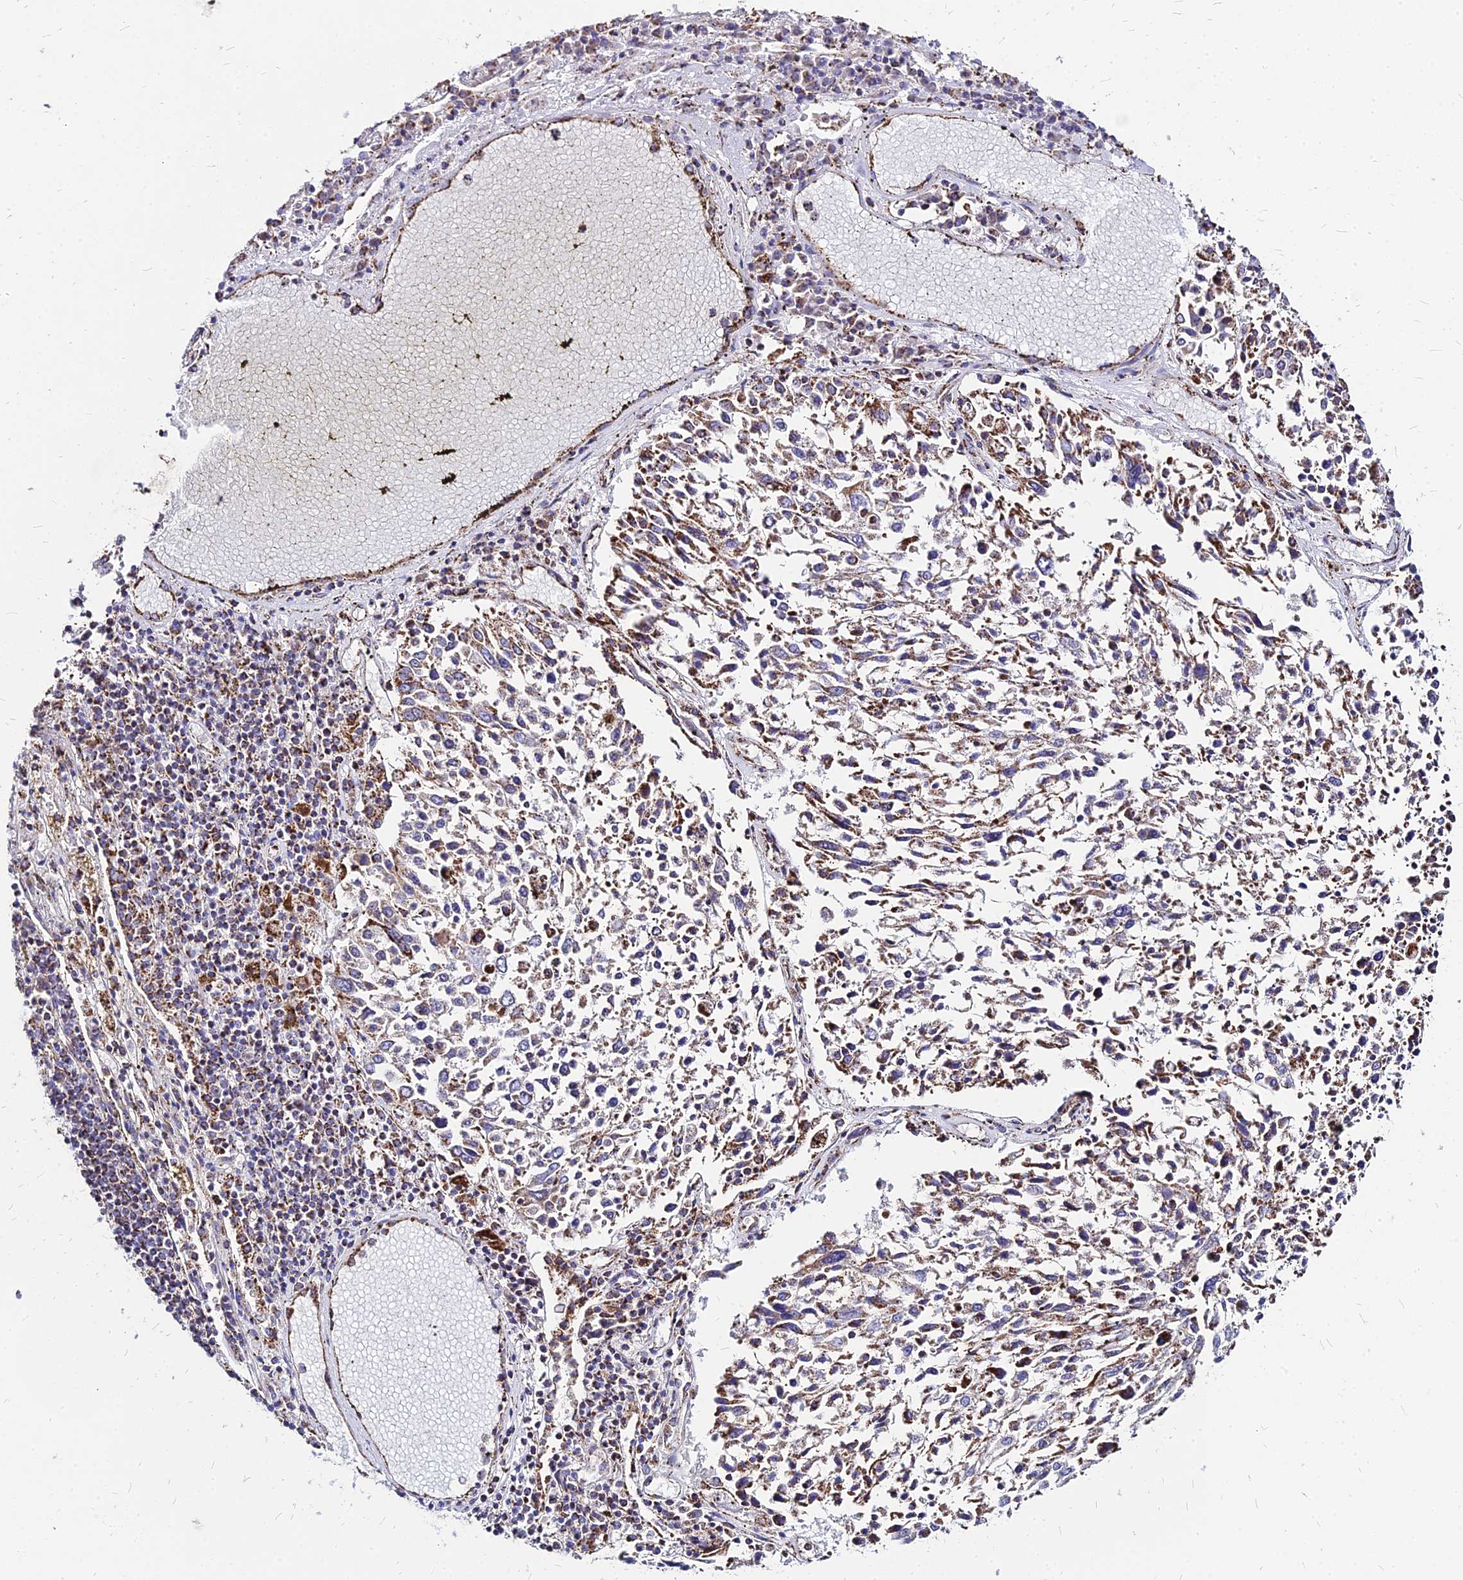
{"staining": {"intensity": "moderate", "quantity": ">75%", "location": "cytoplasmic/membranous"}, "tissue": "lung cancer", "cell_type": "Tumor cells", "image_type": "cancer", "snomed": [{"axis": "morphology", "description": "Squamous cell carcinoma, NOS"}, {"axis": "topography", "description": "Lung"}], "caption": "DAB immunohistochemical staining of lung squamous cell carcinoma demonstrates moderate cytoplasmic/membranous protein staining in approximately >75% of tumor cells. Using DAB (brown) and hematoxylin (blue) stains, captured at high magnification using brightfield microscopy.", "gene": "DLD", "patient": {"sex": "male", "age": 65}}